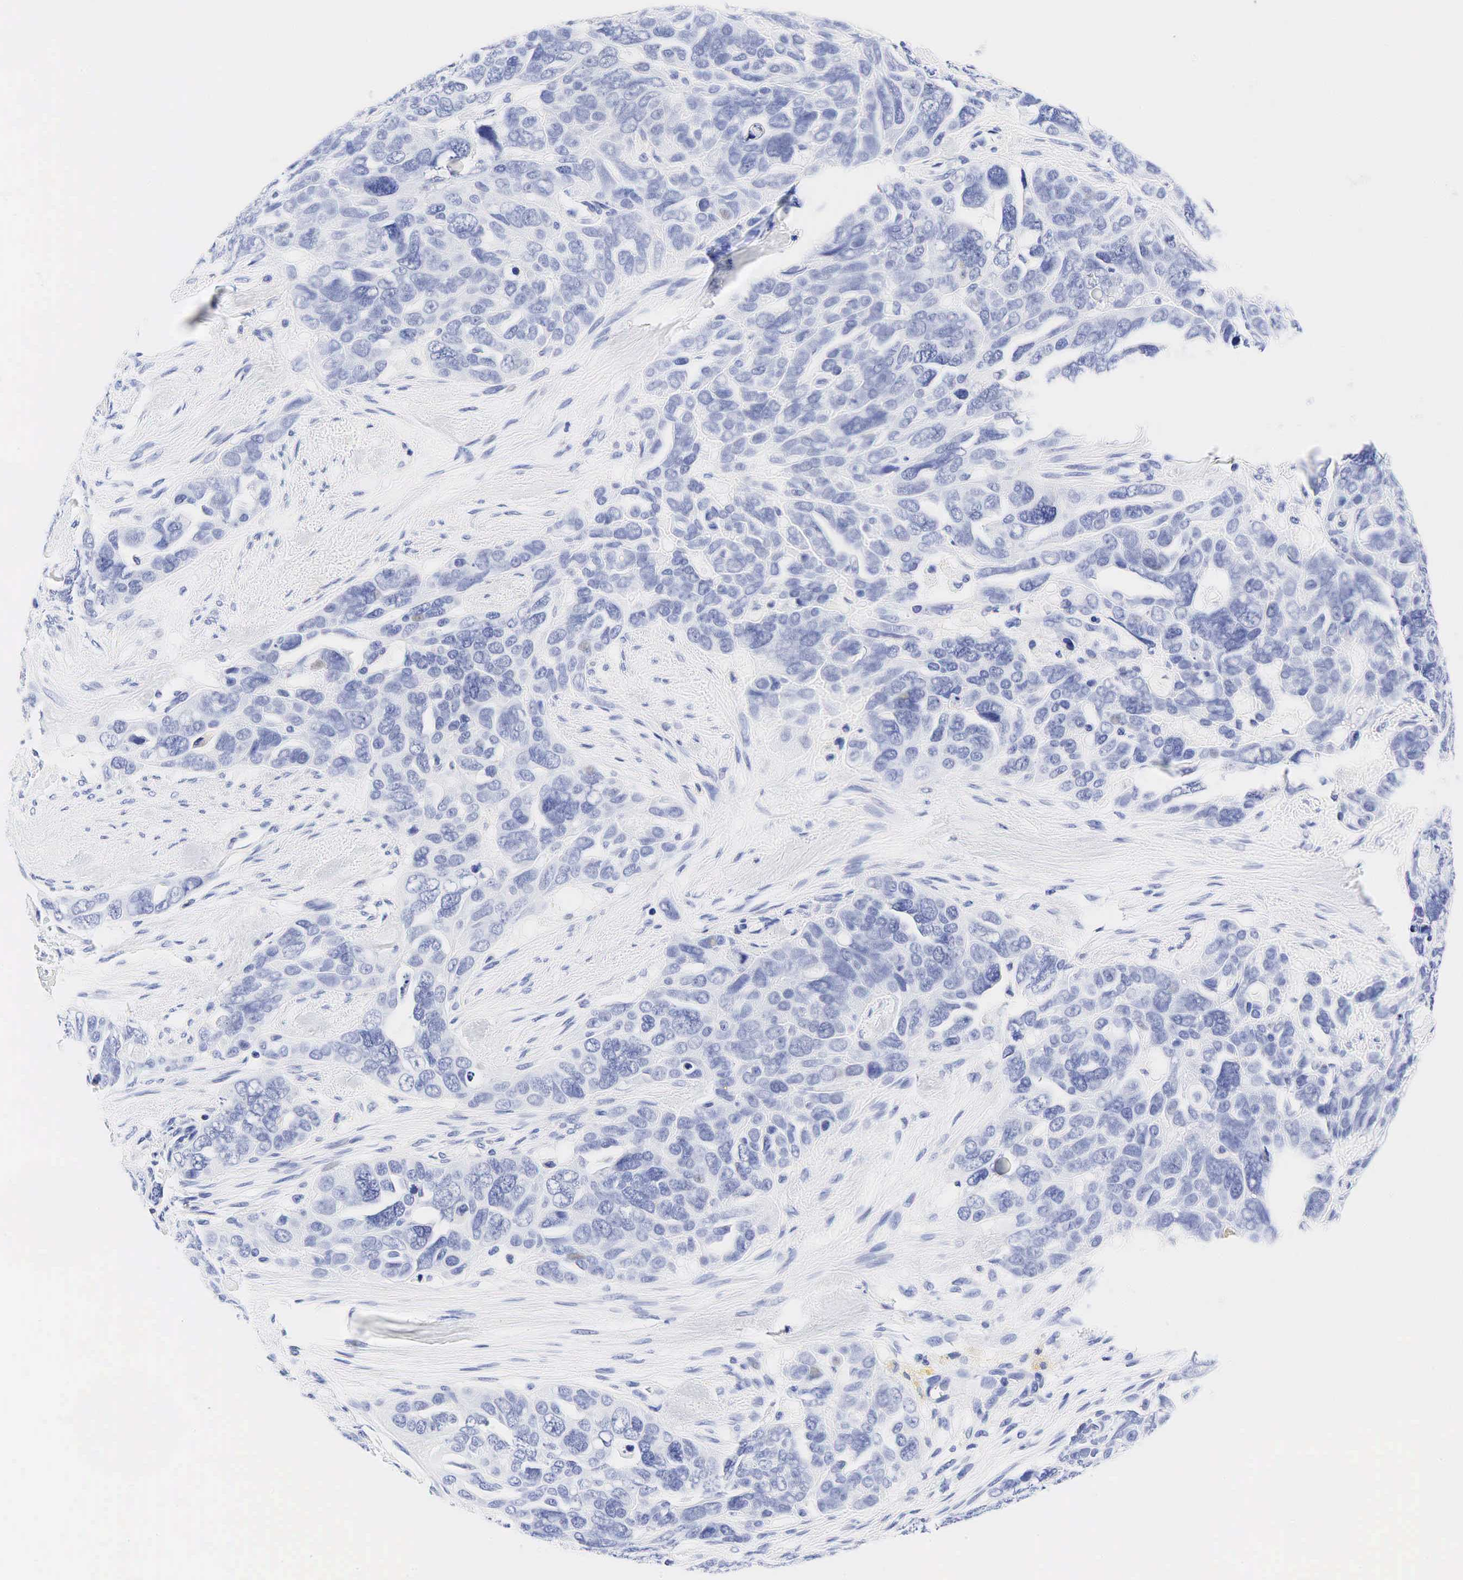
{"staining": {"intensity": "weak", "quantity": "<25%", "location": "nuclear"}, "tissue": "ovarian cancer", "cell_type": "Tumor cells", "image_type": "cancer", "snomed": [{"axis": "morphology", "description": "Cystadenocarcinoma, serous, NOS"}, {"axis": "topography", "description": "Ovary"}], "caption": "Micrograph shows no protein positivity in tumor cells of ovarian serous cystadenocarcinoma tissue.", "gene": "ESR1", "patient": {"sex": "female", "age": 63}}